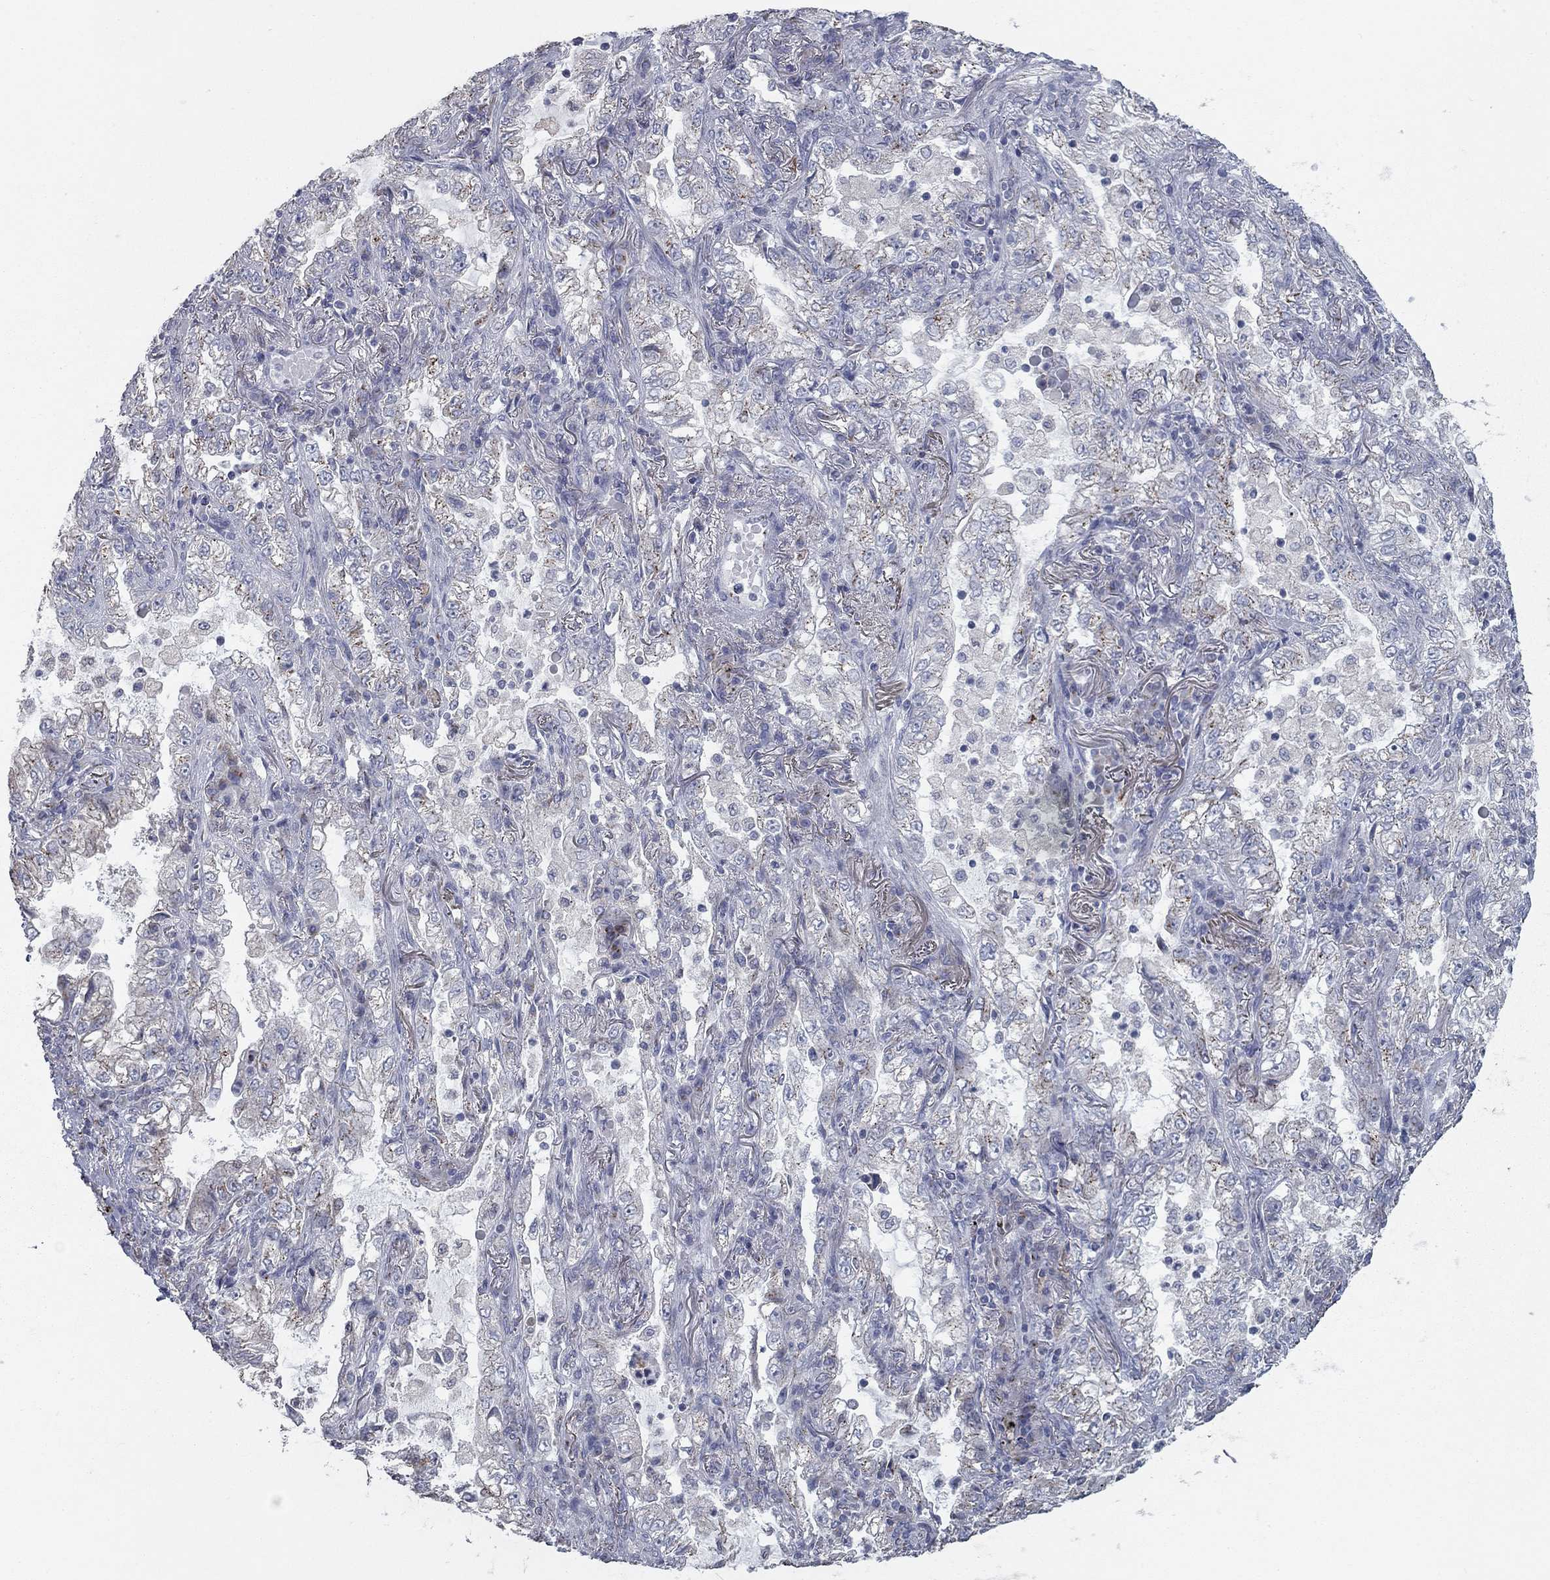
{"staining": {"intensity": "moderate", "quantity": "<25%", "location": "cytoplasmic/membranous"}, "tissue": "lung cancer", "cell_type": "Tumor cells", "image_type": "cancer", "snomed": [{"axis": "morphology", "description": "Adenocarcinoma, NOS"}, {"axis": "topography", "description": "Lung"}], "caption": "Lung adenocarcinoma stained for a protein shows moderate cytoplasmic/membranous positivity in tumor cells.", "gene": "KIAA0319L", "patient": {"sex": "female", "age": 73}}